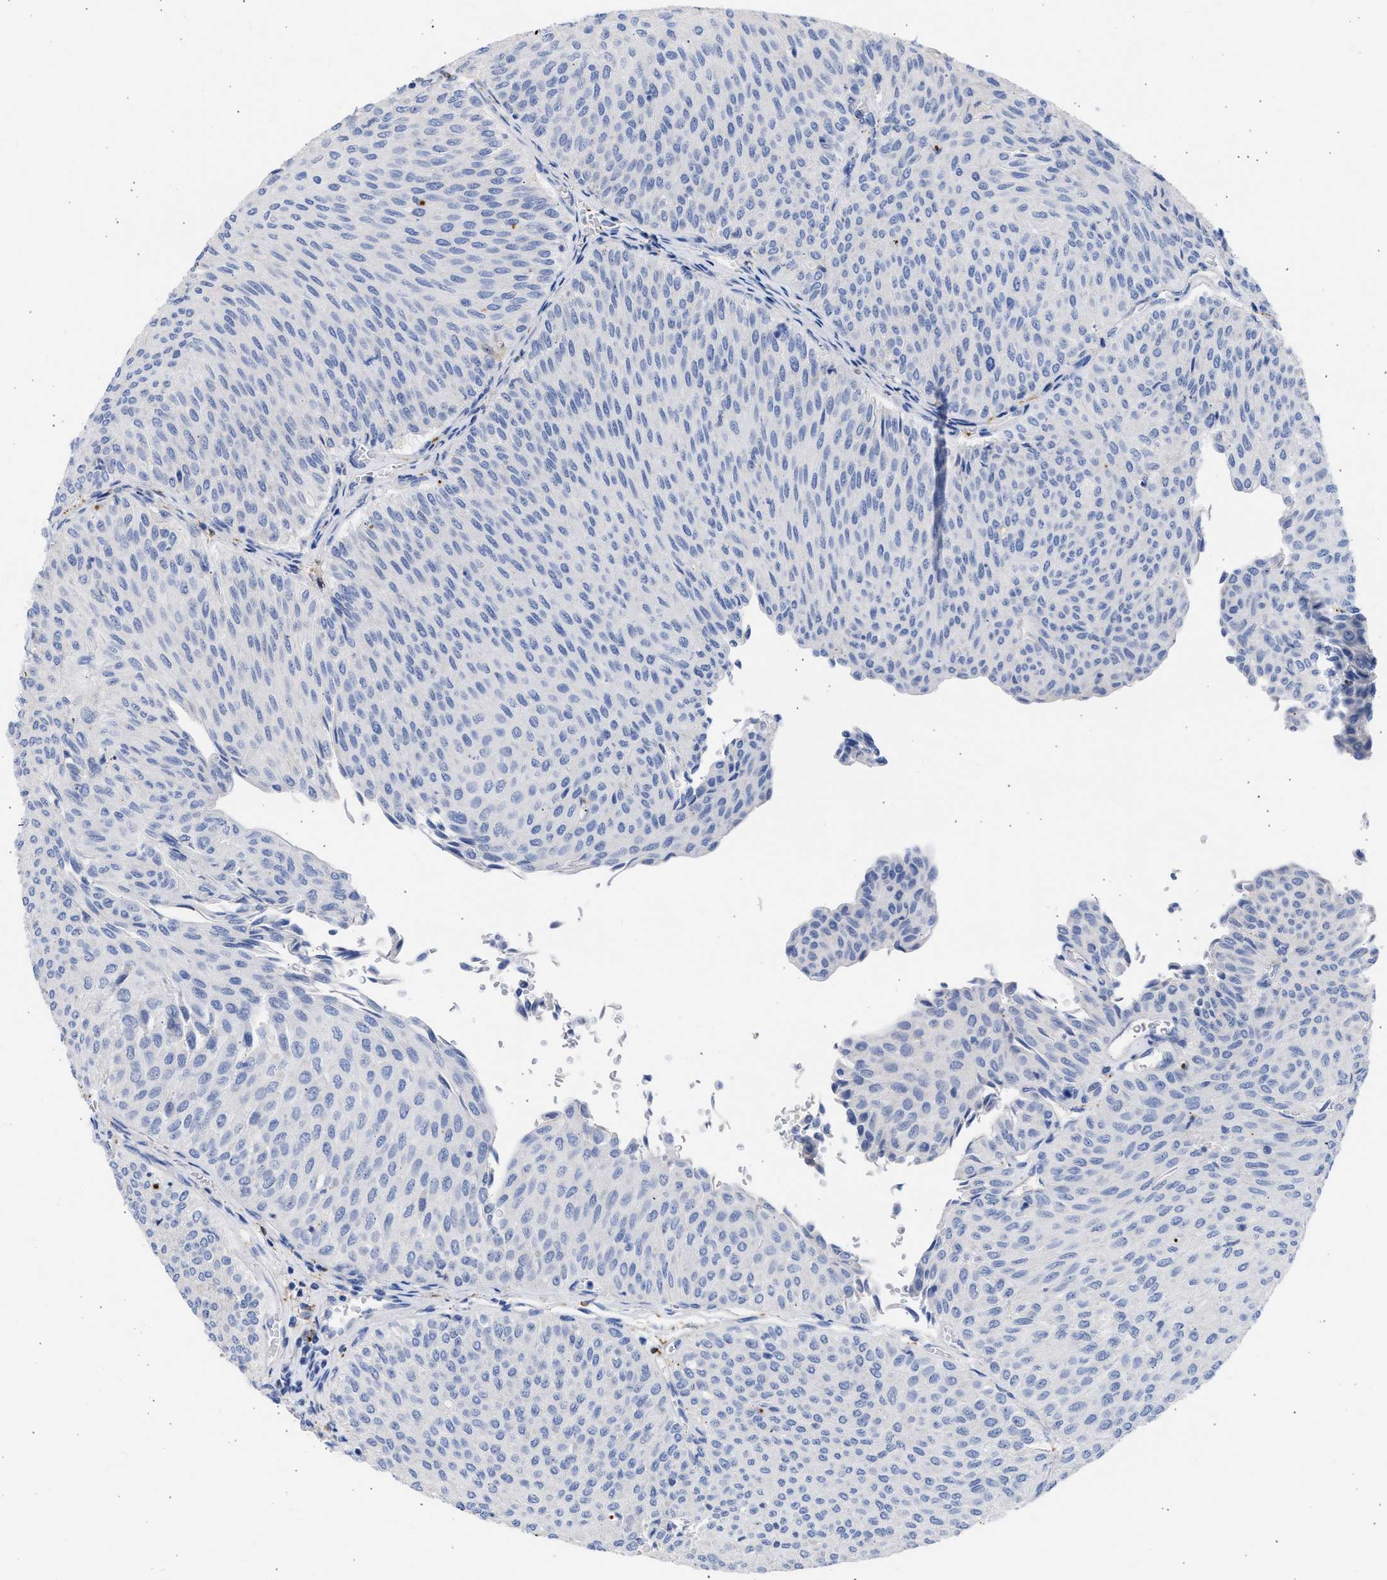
{"staining": {"intensity": "negative", "quantity": "none", "location": "none"}, "tissue": "urothelial cancer", "cell_type": "Tumor cells", "image_type": "cancer", "snomed": [{"axis": "morphology", "description": "Urothelial carcinoma, Low grade"}, {"axis": "topography", "description": "Urinary bladder"}], "caption": "An immunohistochemistry histopathology image of urothelial cancer is shown. There is no staining in tumor cells of urothelial cancer.", "gene": "RSPH1", "patient": {"sex": "male", "age": 78}}